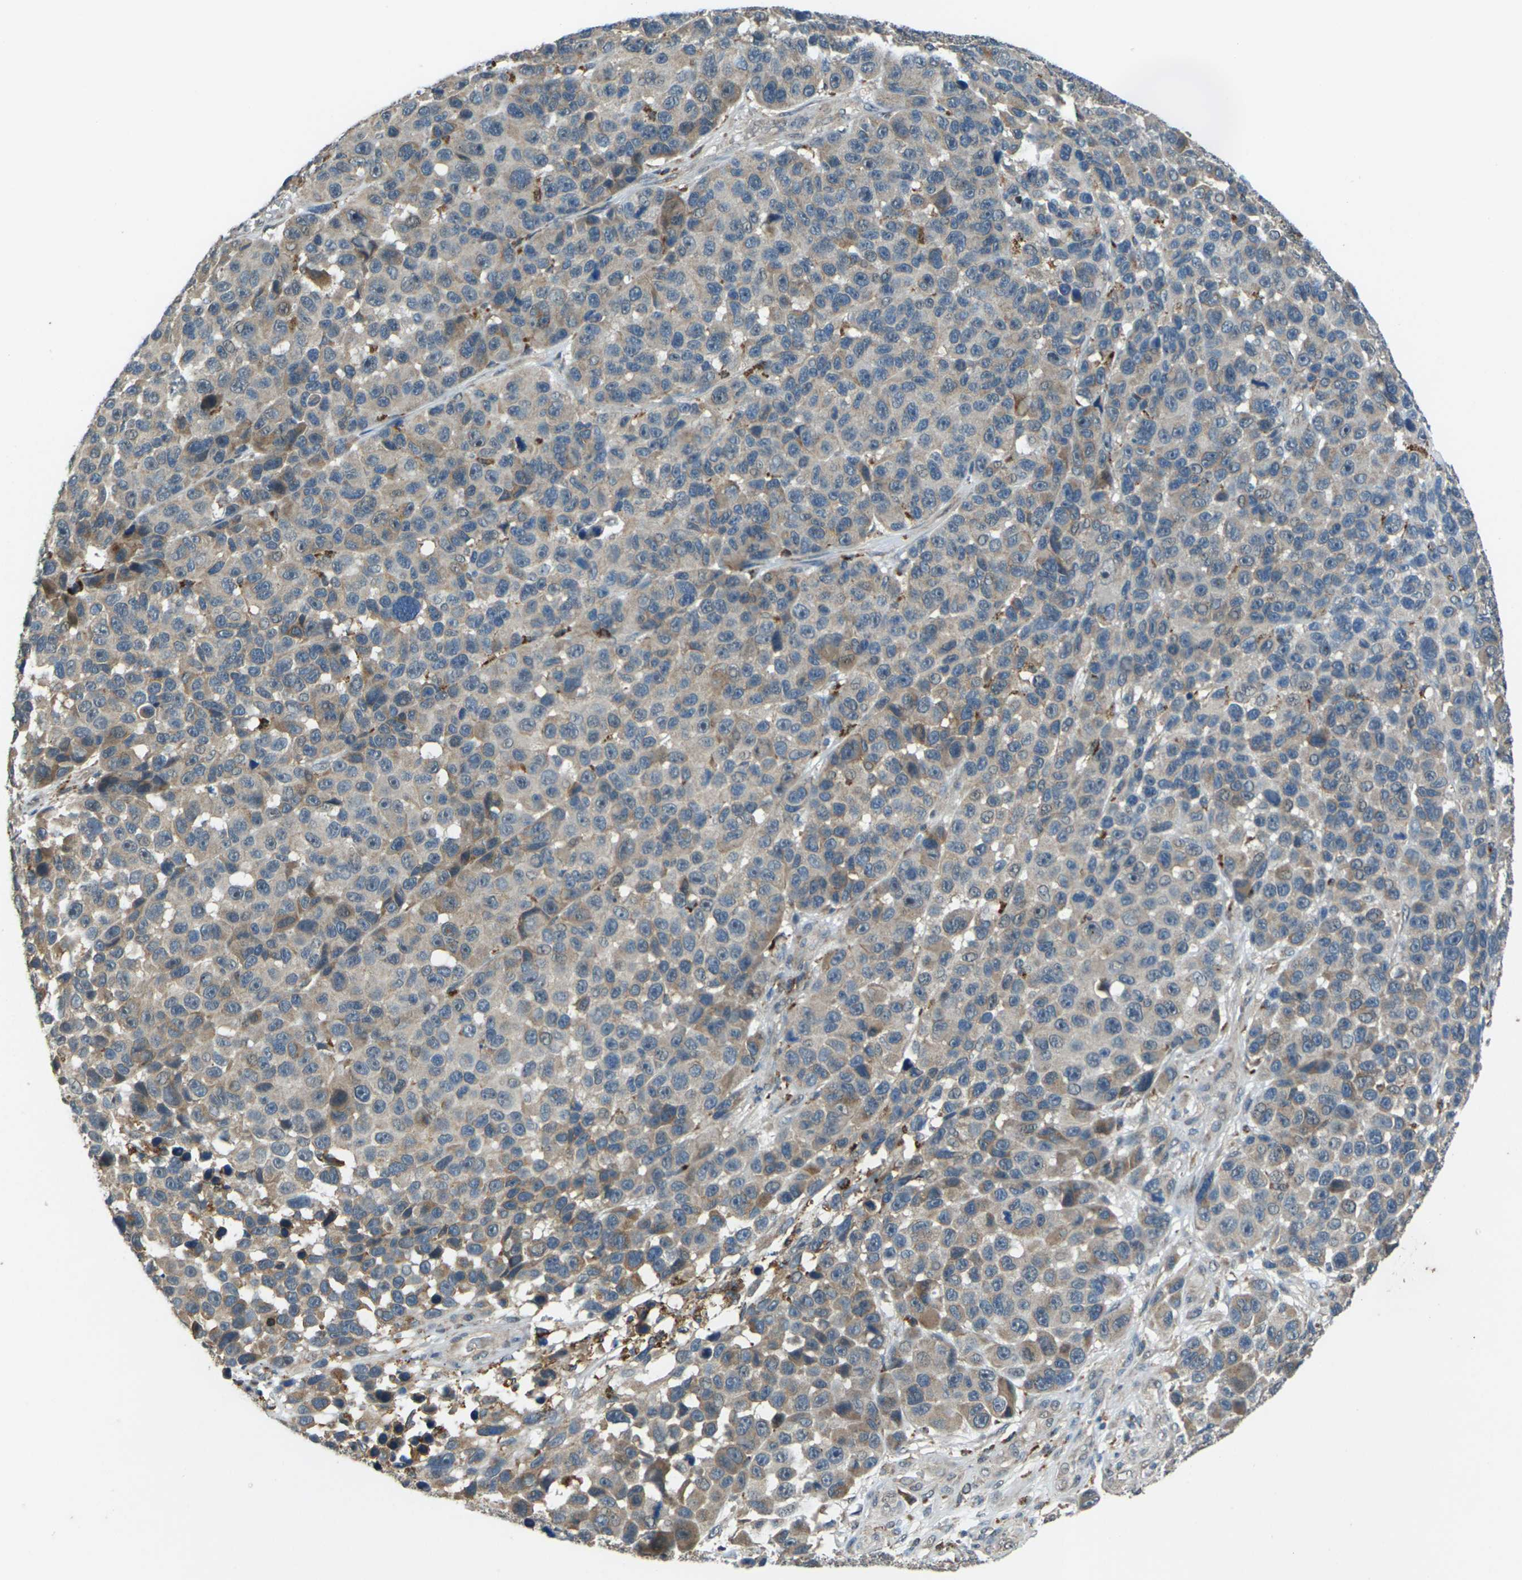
{"staining": {"intensity": "weak", "quantity": "25%-75%", "location": "cytoplasmic/membranous"}, "tissue": "melanoma", "cell_type": "Tumor cells", "image_type": "cancer", "snomed": [{"axis": "morphology", "description": "Malignant melanoma, NOS"}, {"axis": "topography", "description": "Skin"}], "caption": "Brown immunohistochemical staining in malignant melanoma shows weak cytoplasmic/membranous positivity in about 25%-75% of tumor cells.", "gene": "SLC31A2", "patient": {"sex": "male", "age": 53}}